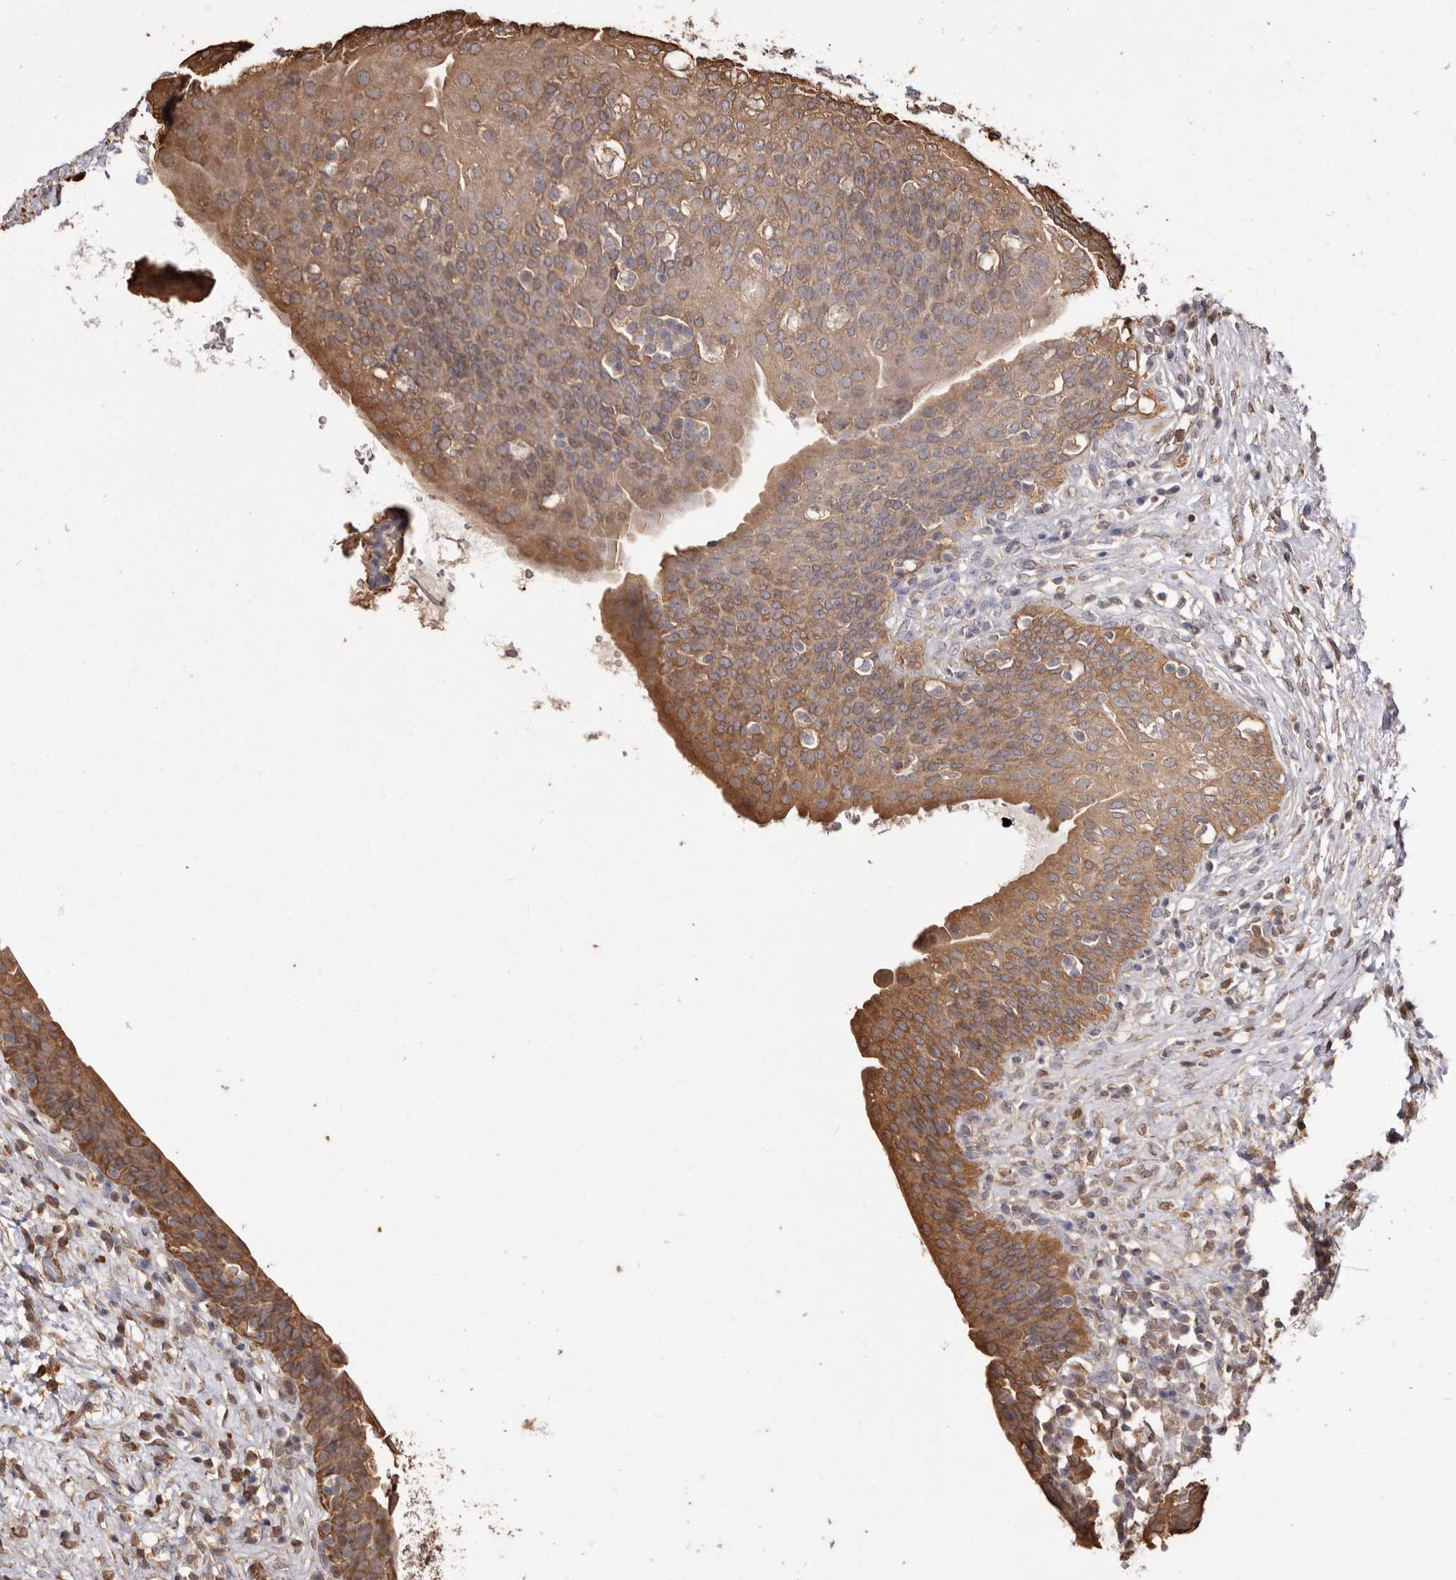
{"staining": {"intensity": "moderate", "quantity": ">75%", "location": "cytoplasmic/membranous"}, "tissue": "urinary bladder", "cell_type": "Urothelial cells", "image_type": "normal", "snomed": [{"axis": "morphology", "description": "Normal tissue, NOS"}, {"axis": "topography", "description": "Urinary bladder"}], "caption": "Immunohistochemical staining of normal urinary bladder exhibits medium levels of moderate cytoplasmic/membranous expression in about >75% of urothelial cells.", "gene": "PKM", "patient": {"sex": "male", "age": 83}}